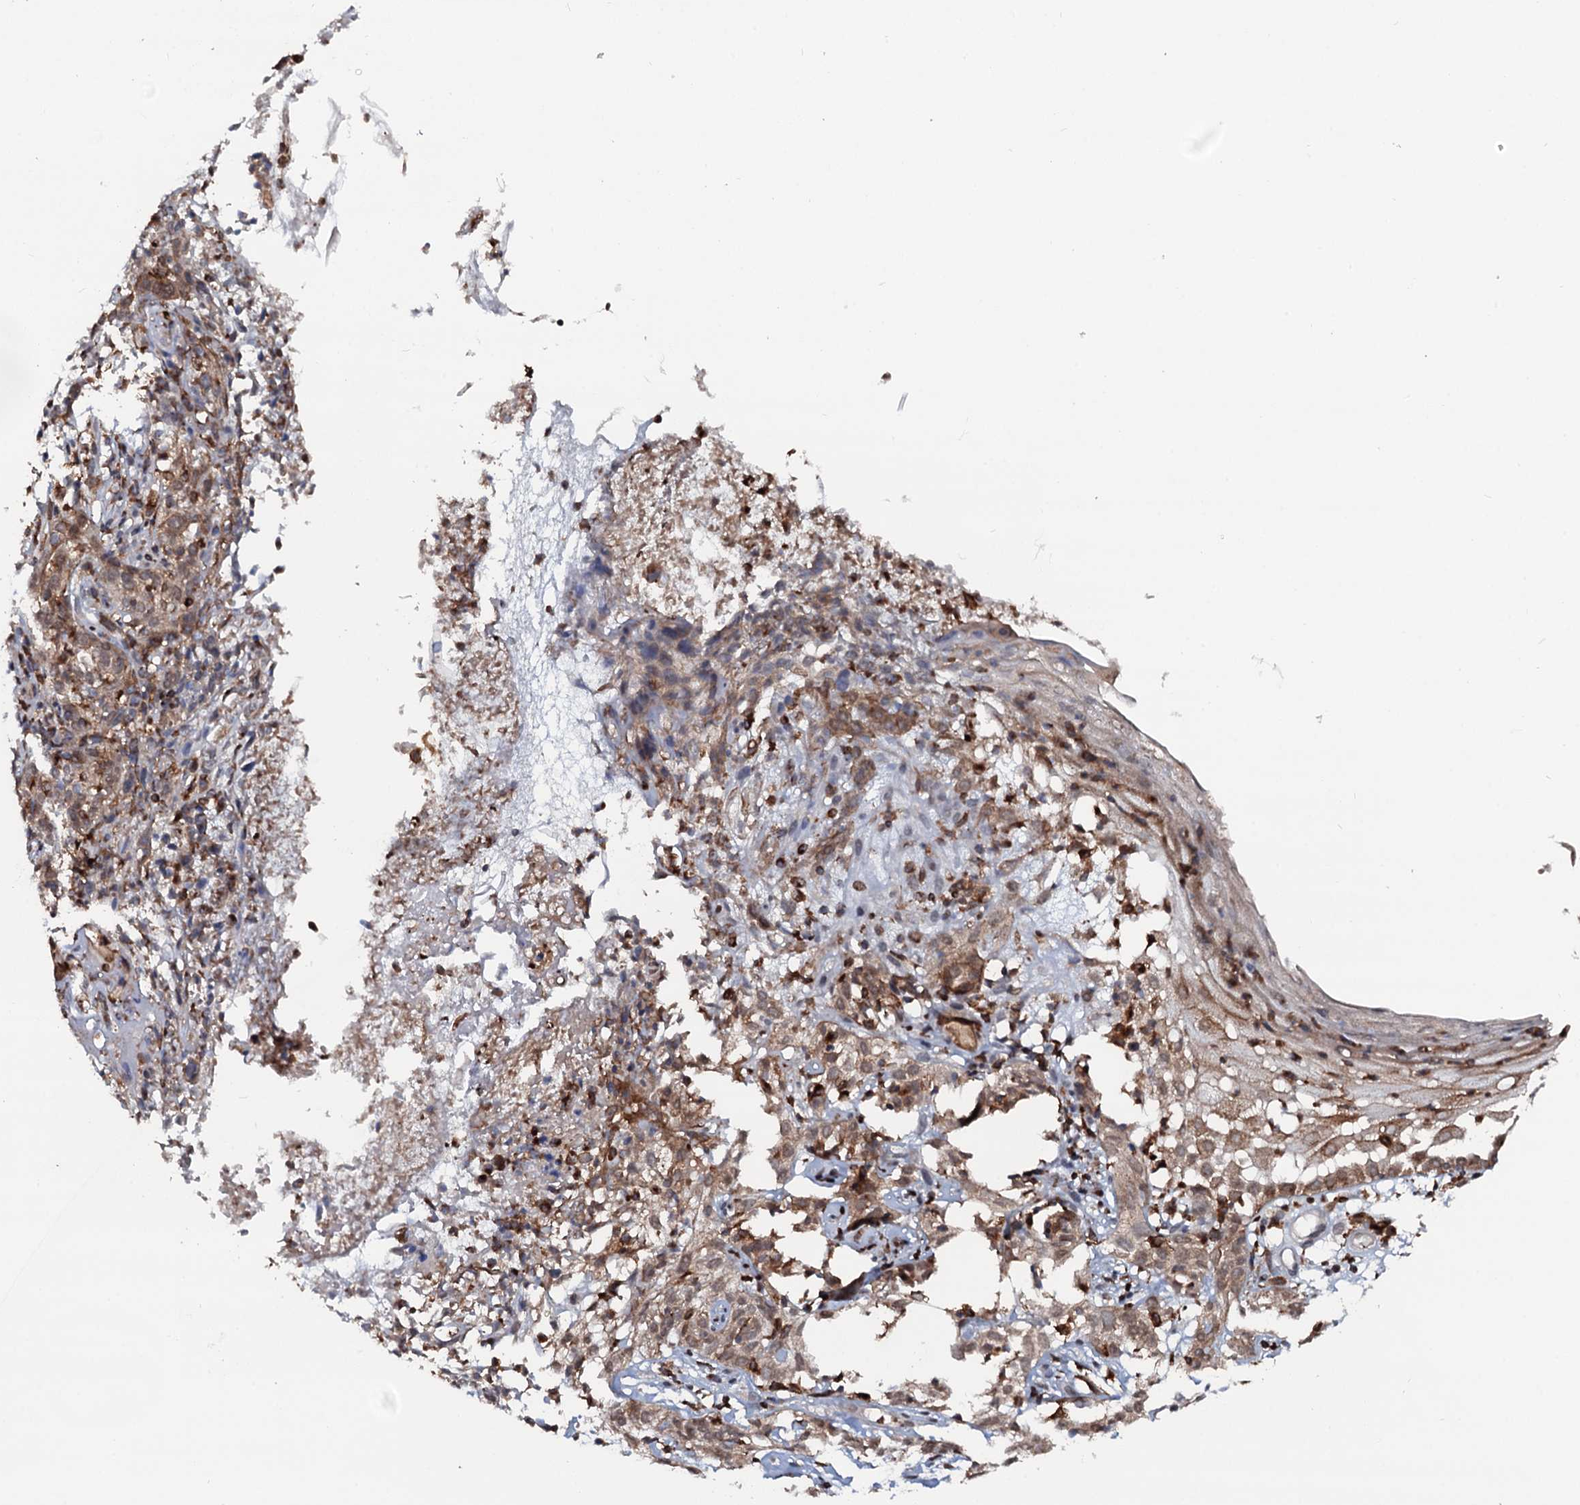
{"staining": {"intensity": "strong", "quantity": "25%-75%", "location": "cytoplasmic/membranous"}, "tissue": "skin cancer", "cell_type": "Tumor cells", "image_type": "cancer", "snomed": [{"axis": "morphology", "description": "Basal cell carcinoma"}, {"axis": "topography", "description": "Skin"}], "caption": "Strong cytoplasmic/membranous protein expression is present in about 25%-75% of tumor cells in basal cell carcinoma (skin).", "gene": "VAMP8", "patient": {"sex": "male", "age": 85}}